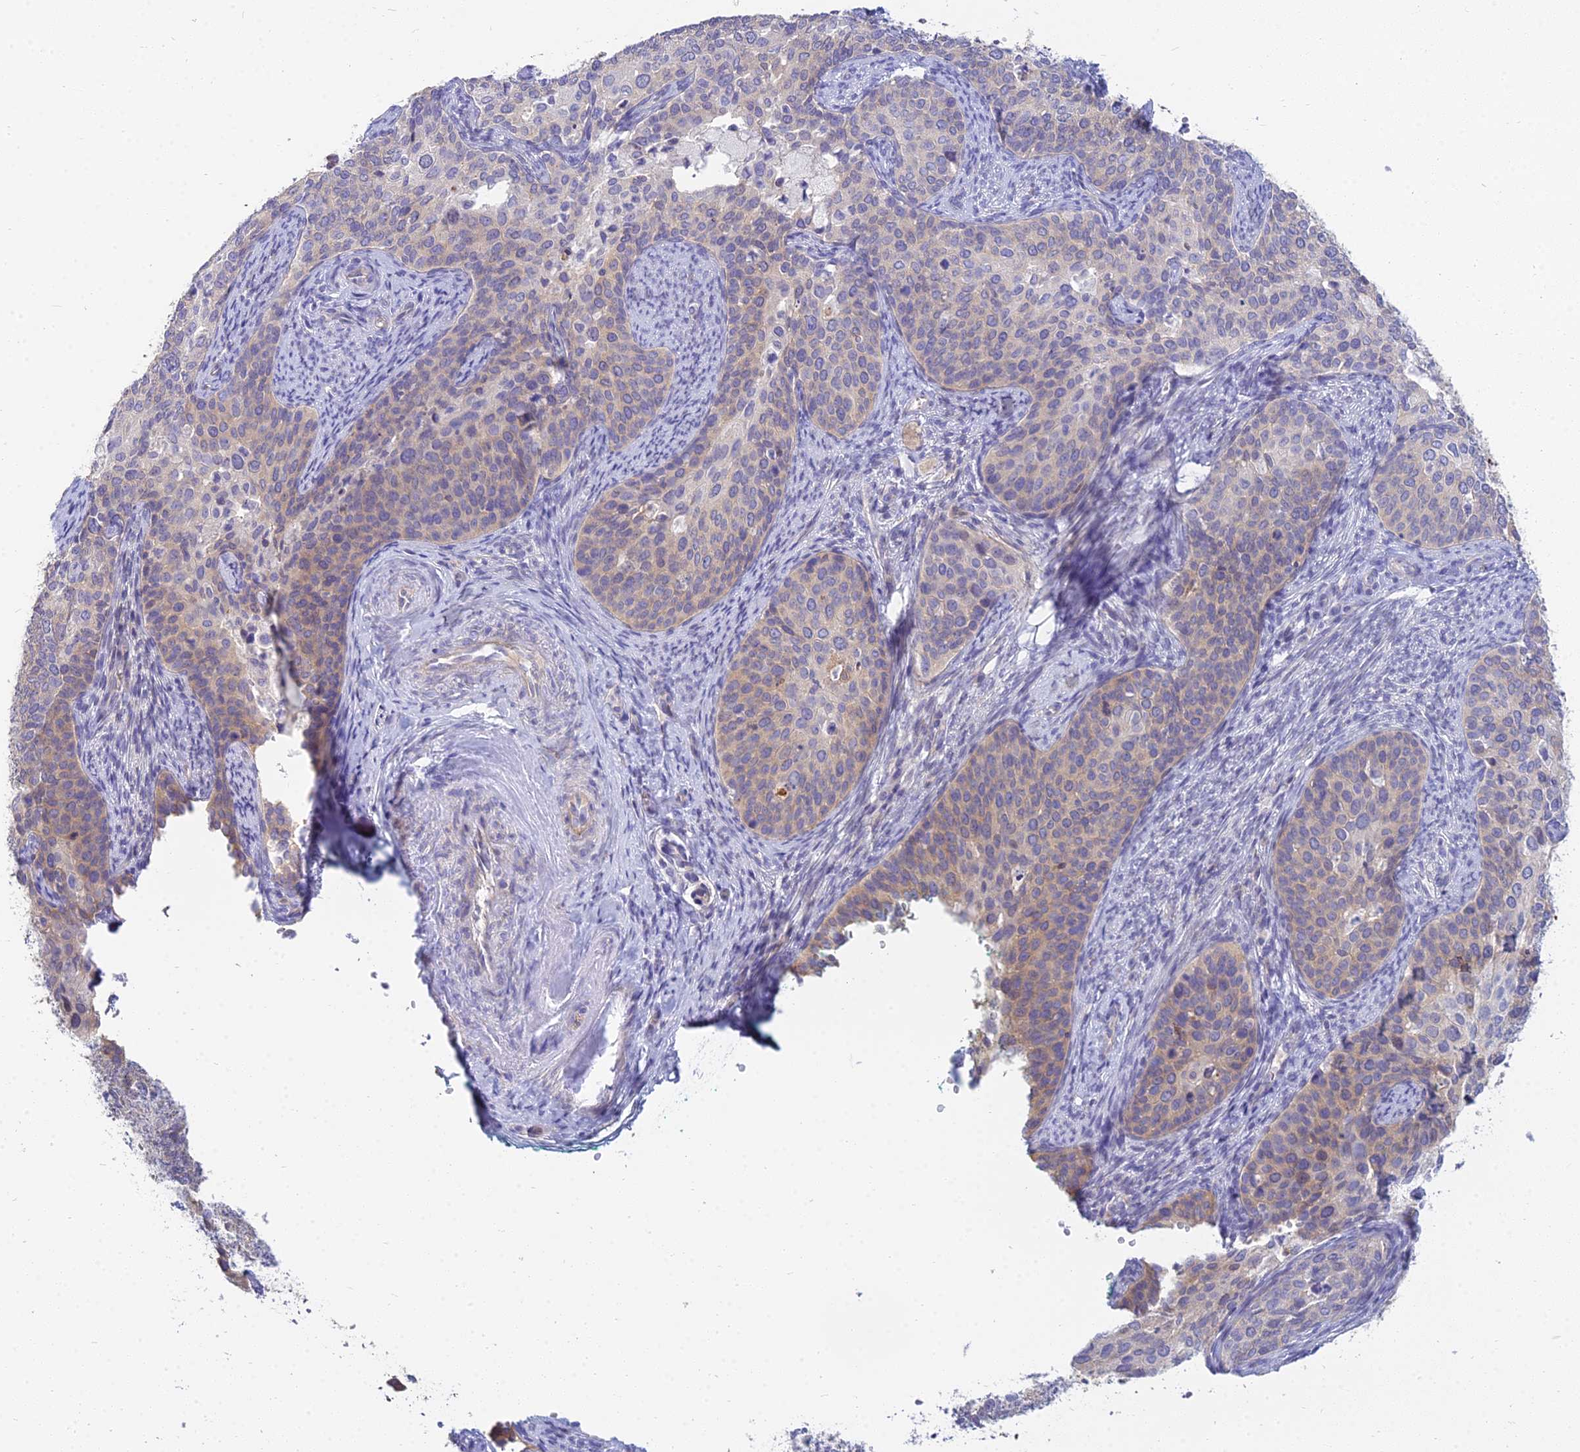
{"staining": {"intensity": "weak", "quantity": "<25%", "location": "cytoplasmic/membranous"}, "tissue": "cervical cancer", "cell_type": "Tumor cells", "image_type": "cancer", "snomed": [{"axis": "morphology", "description": "Squamous cell carcinoma, NOS"}, {"axis": "topography", "description": "Cervix"}], "caption": "This is a image of immunohistochemistry staining of cervical cancer (squamous cell carcinoma), which shows no positivity in tumor cells. (DAB immunohistochemistry with hematoxylin counter stain).", "gene": "SMIM24", "patient": {"sex": "female", "age": 44}}